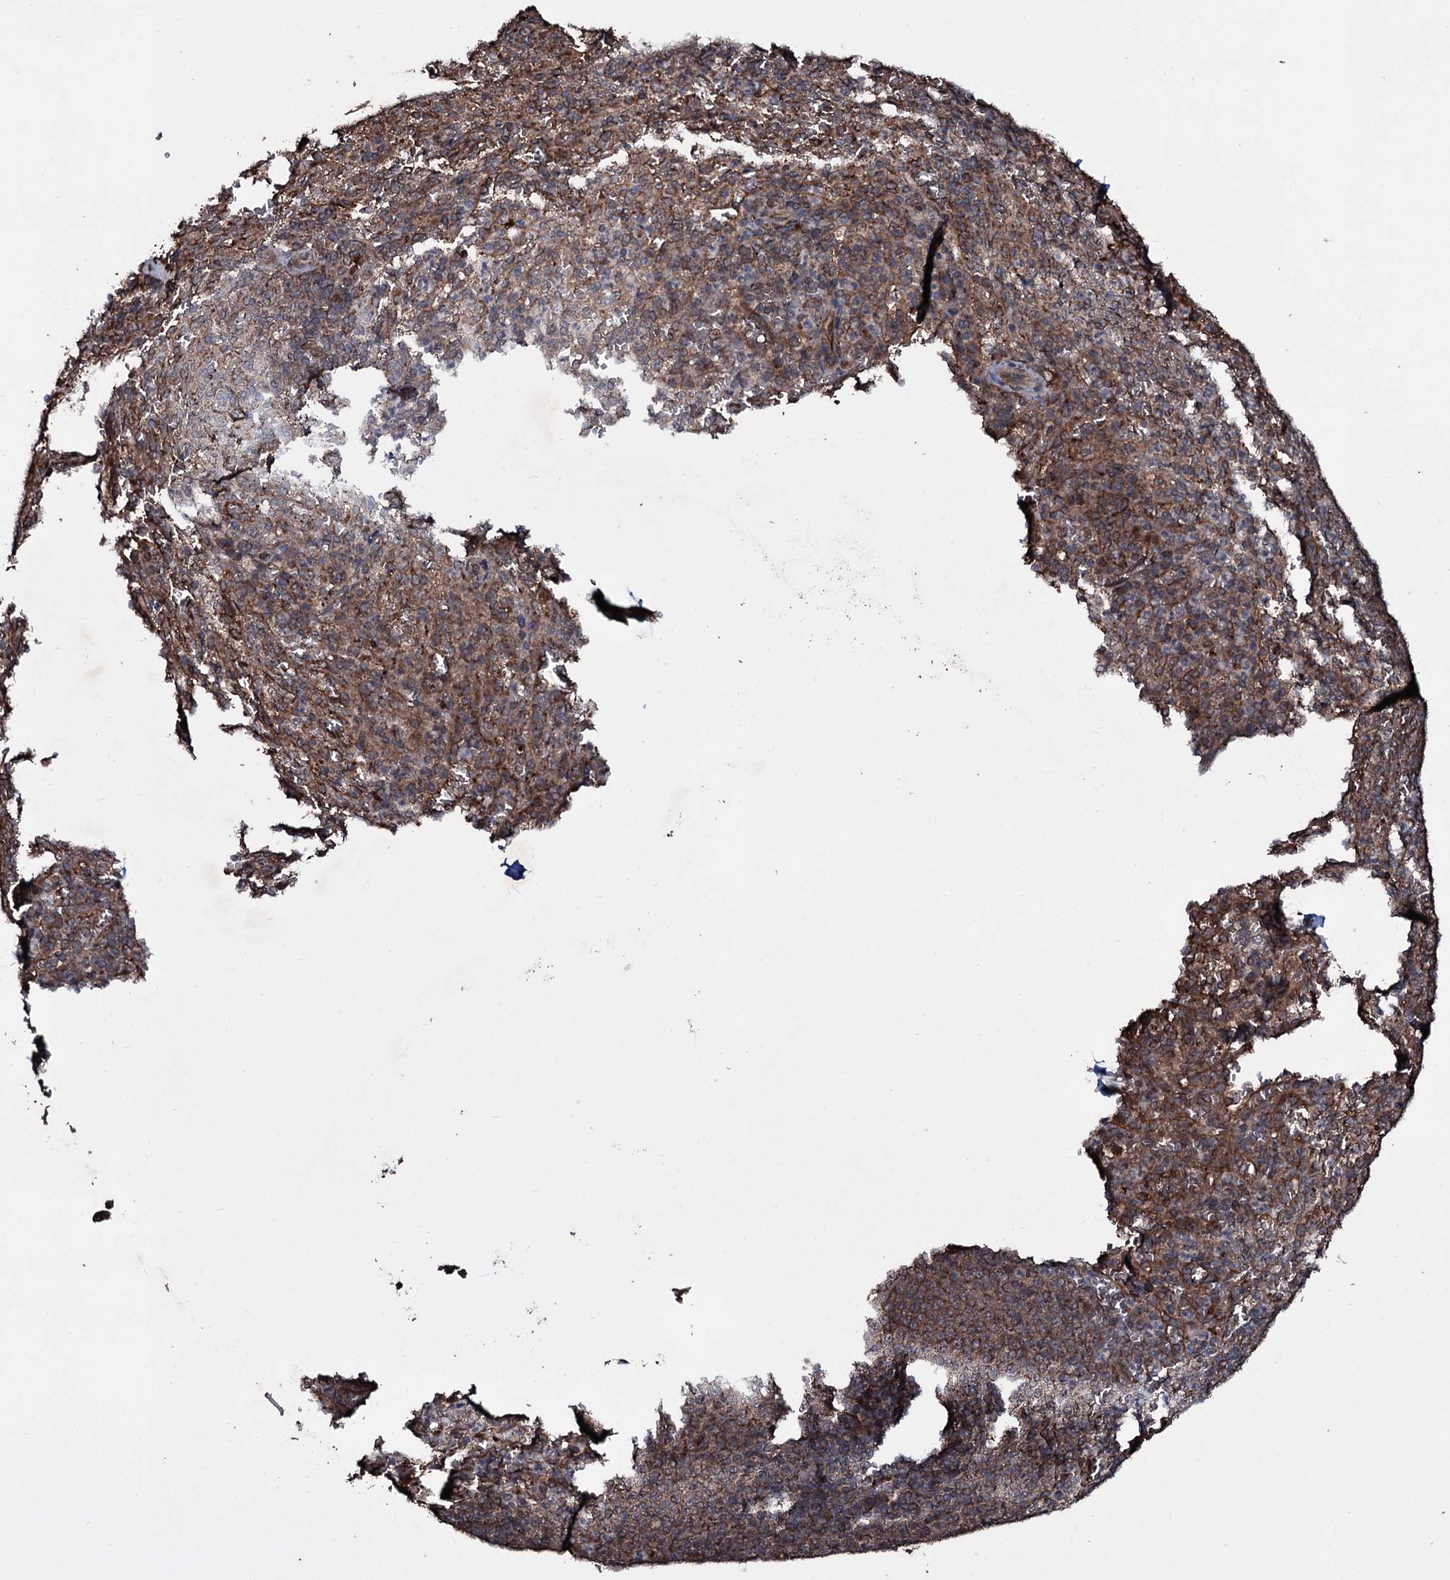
{"staining": {"intensity": "moderate", "quantity": "25%-75%", "location": "cytoplasmic/membranous"}, "tissue": "spleen", "cell_type": "Cells in red pulp", "image_type": "normal", "snomed": [{"axis": "morphology", "description": "Normal tissue, NOS"}, {"axis": "topography", "description": "Spleen"}], "caption": "Cells in red pulp demonstrate medium levels of moderate cytoplasmic/membranous staining in about 25%-75% of cells in unremarkable human spleen. (IHC, brightfield microscopy, high magnification).", "gene": "MRPS31", "patient": {"sex": "female", "age": 21}}